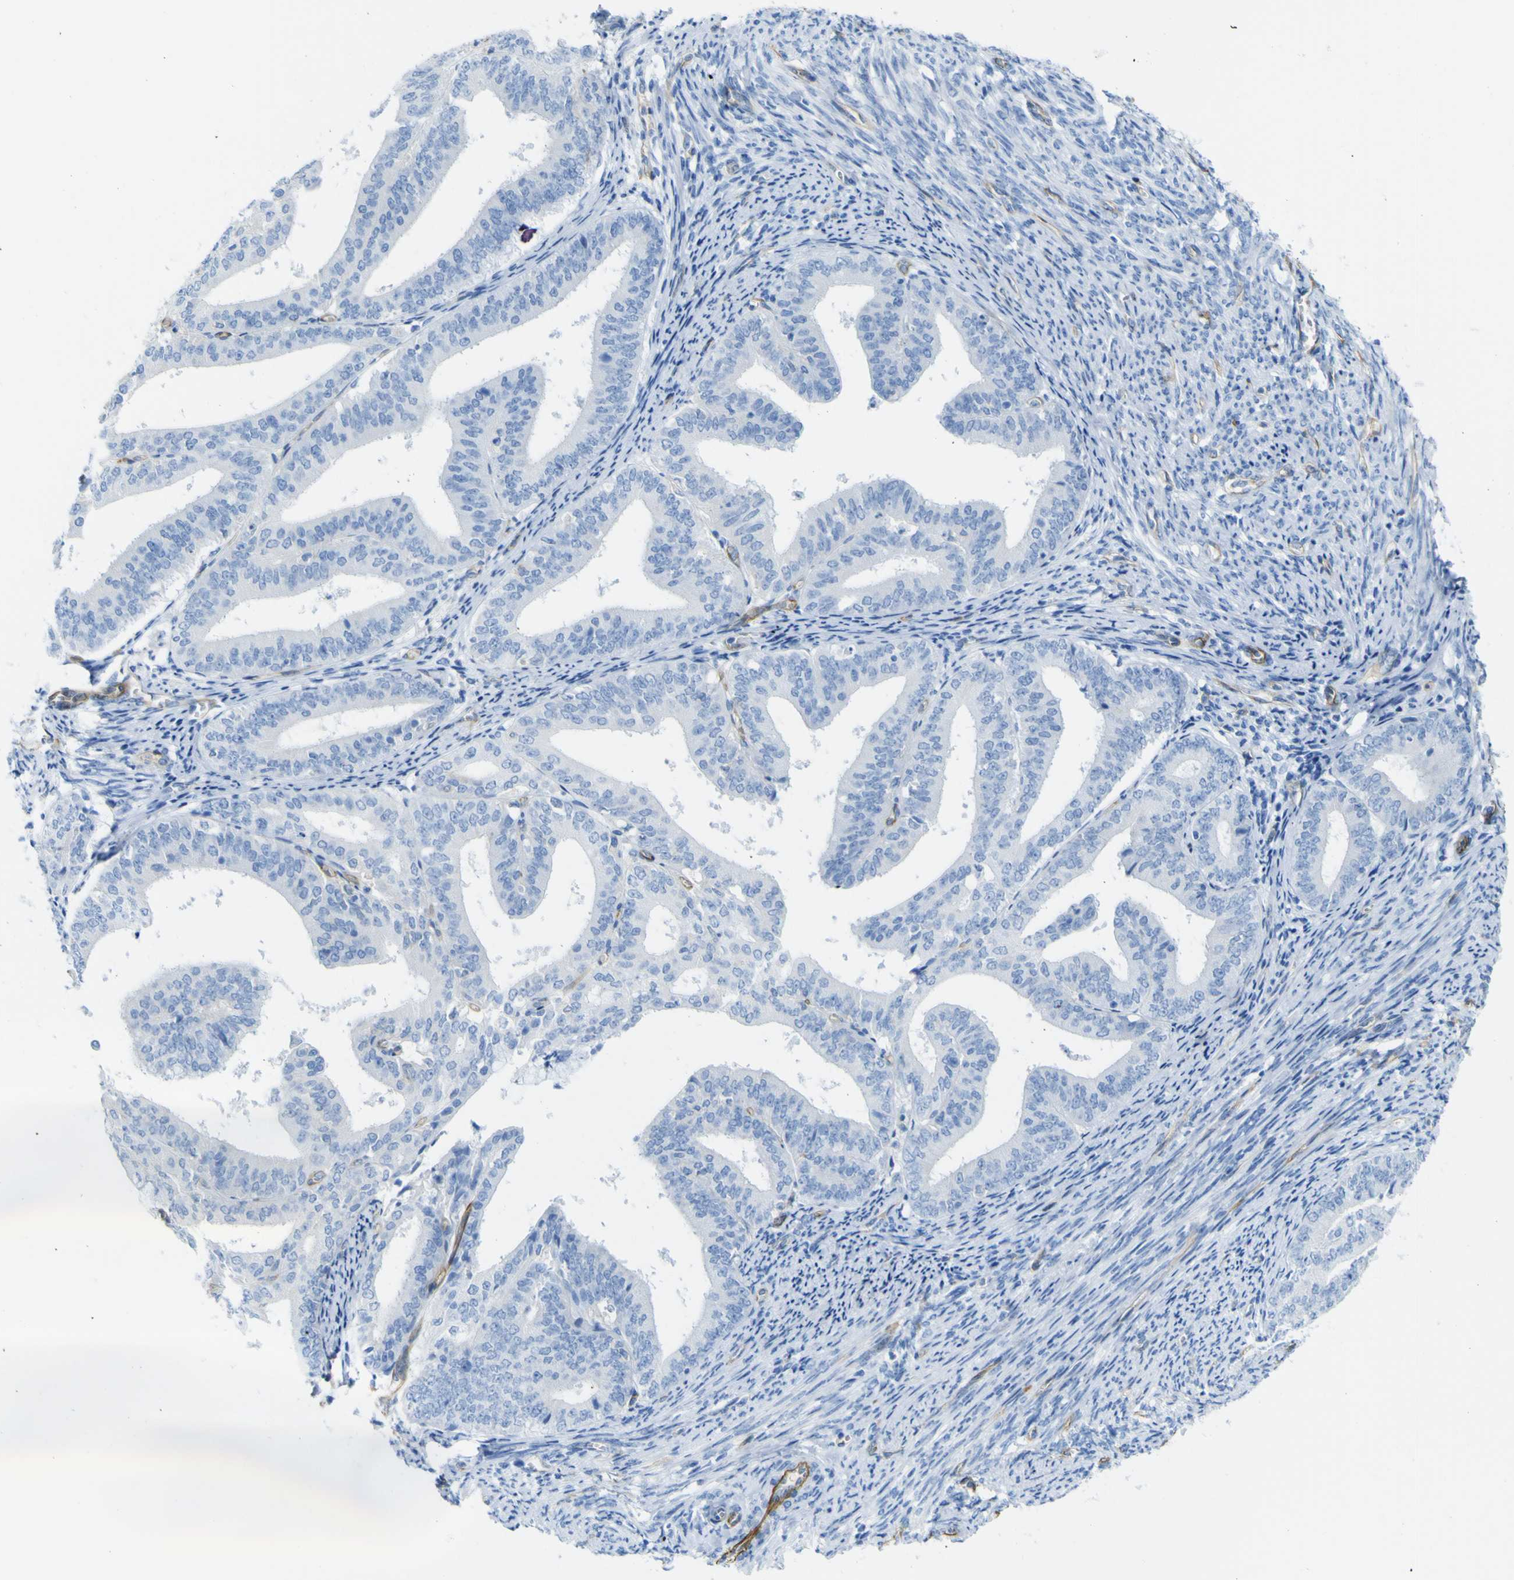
{"staining": {"intensity": "negative", "quantity": "none", "location": "none"}, "tissue": "endometrial cancer", "cell_type": "Tumor cells", "image_type": "cancer", "snomed": [{"axis": "morphology", "description": "Adenocarcinoma, NOS"}, {"axis": "topography", "description": "Endometrium"}], "caption": "Immunohistochemistry image of neoplastic tissue: human endometrial cancer stained with DAB (3,3'-diaminobenzidine) displays no significant protein staining in tumor cells.", "gene": "CD93", "patient": {"sex": "female", "age": 63}}